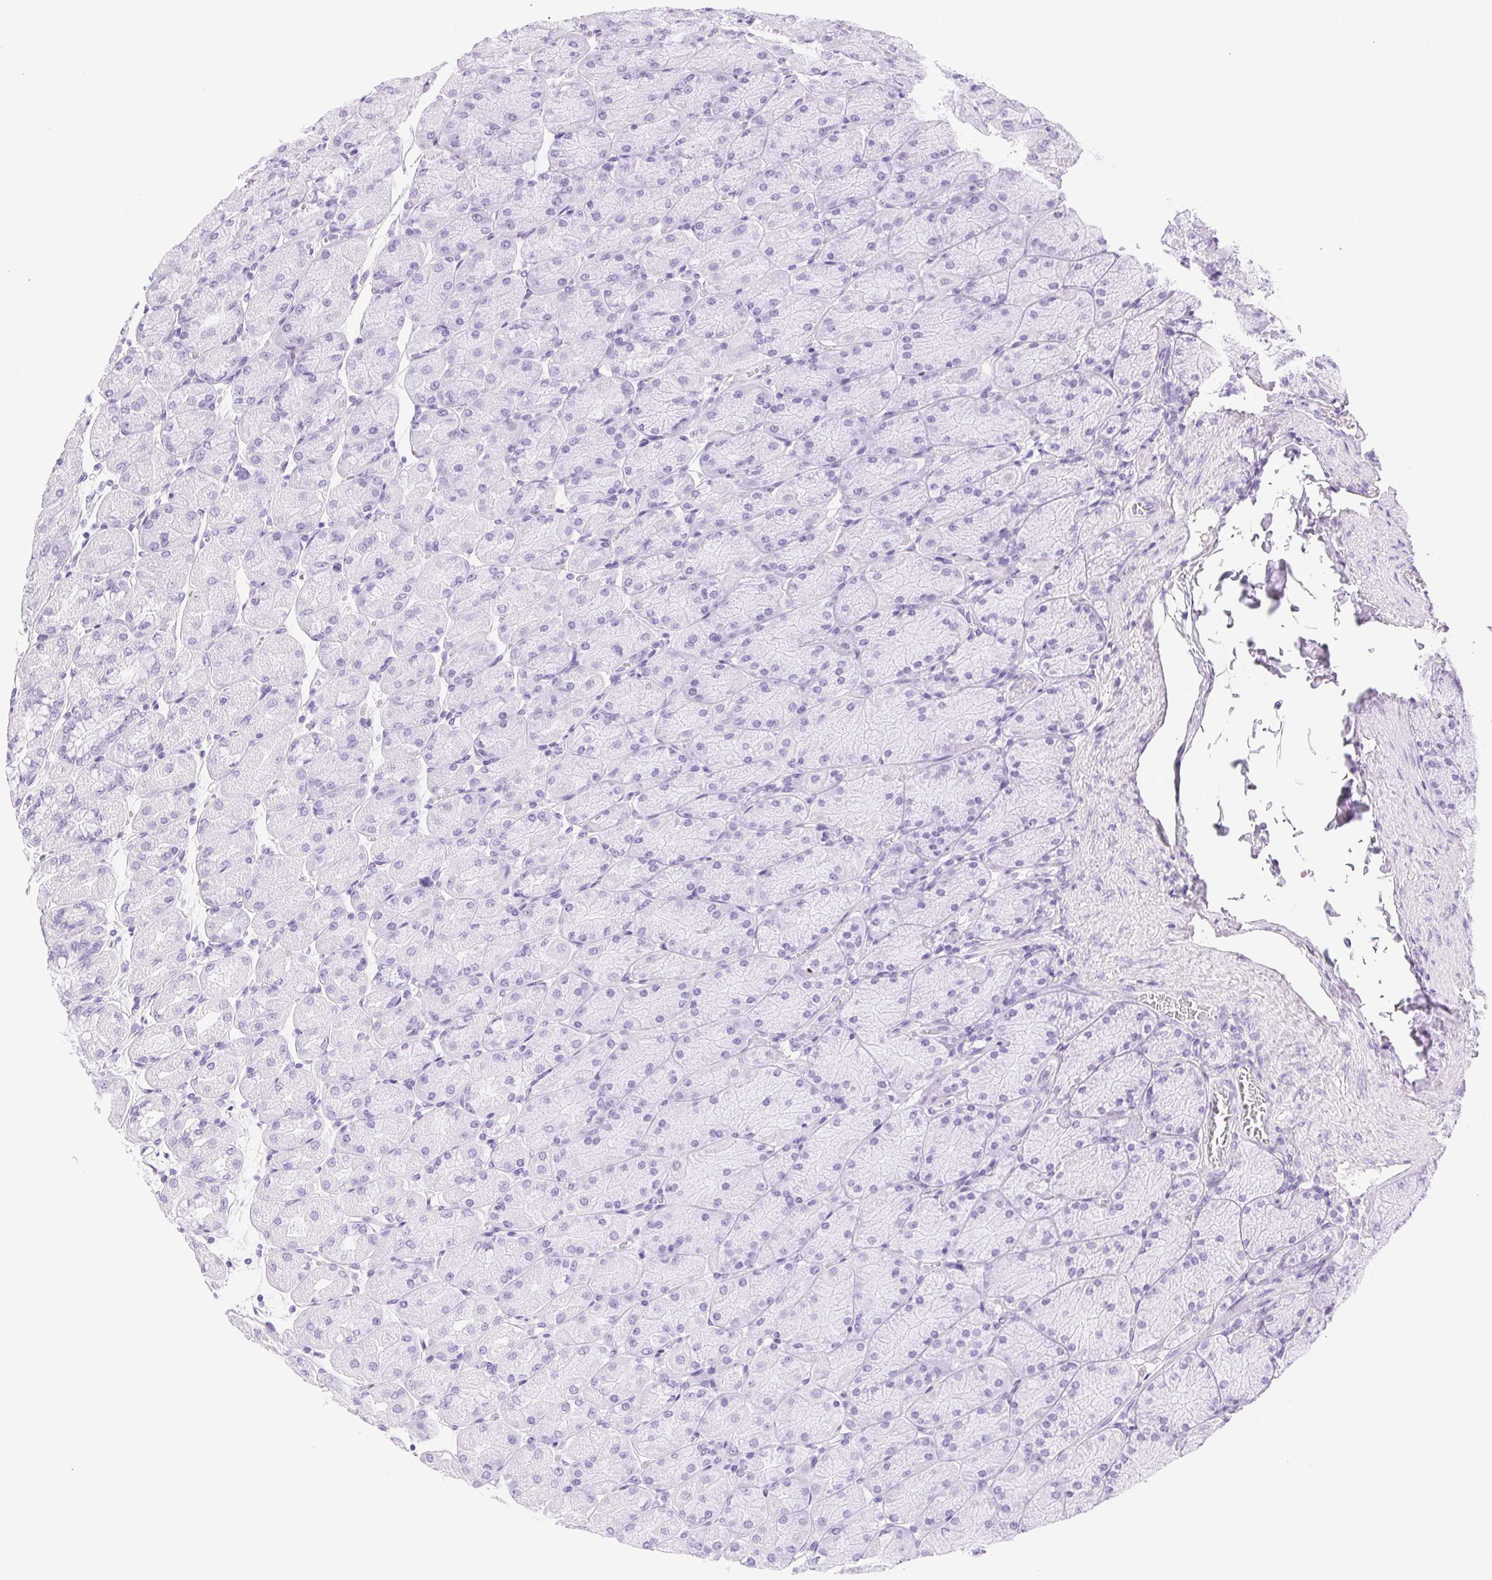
{"staining": {"intensity": "negative", "quantity": "none", "location": "none"}, "tissue": "stomach", "cell_type": "Glandular cells", "image_type": "normal", "snomed": [{"axis": "morphology", "description": "Normal tissue, NOS"}, {"axis": "topography", "description": "Stomach, upper"}], "caption": "An immunohistochemistry (IHC) image of unremarkable stomach is shown. There is no staining in glandular cells of stomach. Nuclei are stained in blue.", "gene": "CLDN16", "patient": {"sex": "female", "age": 56}}